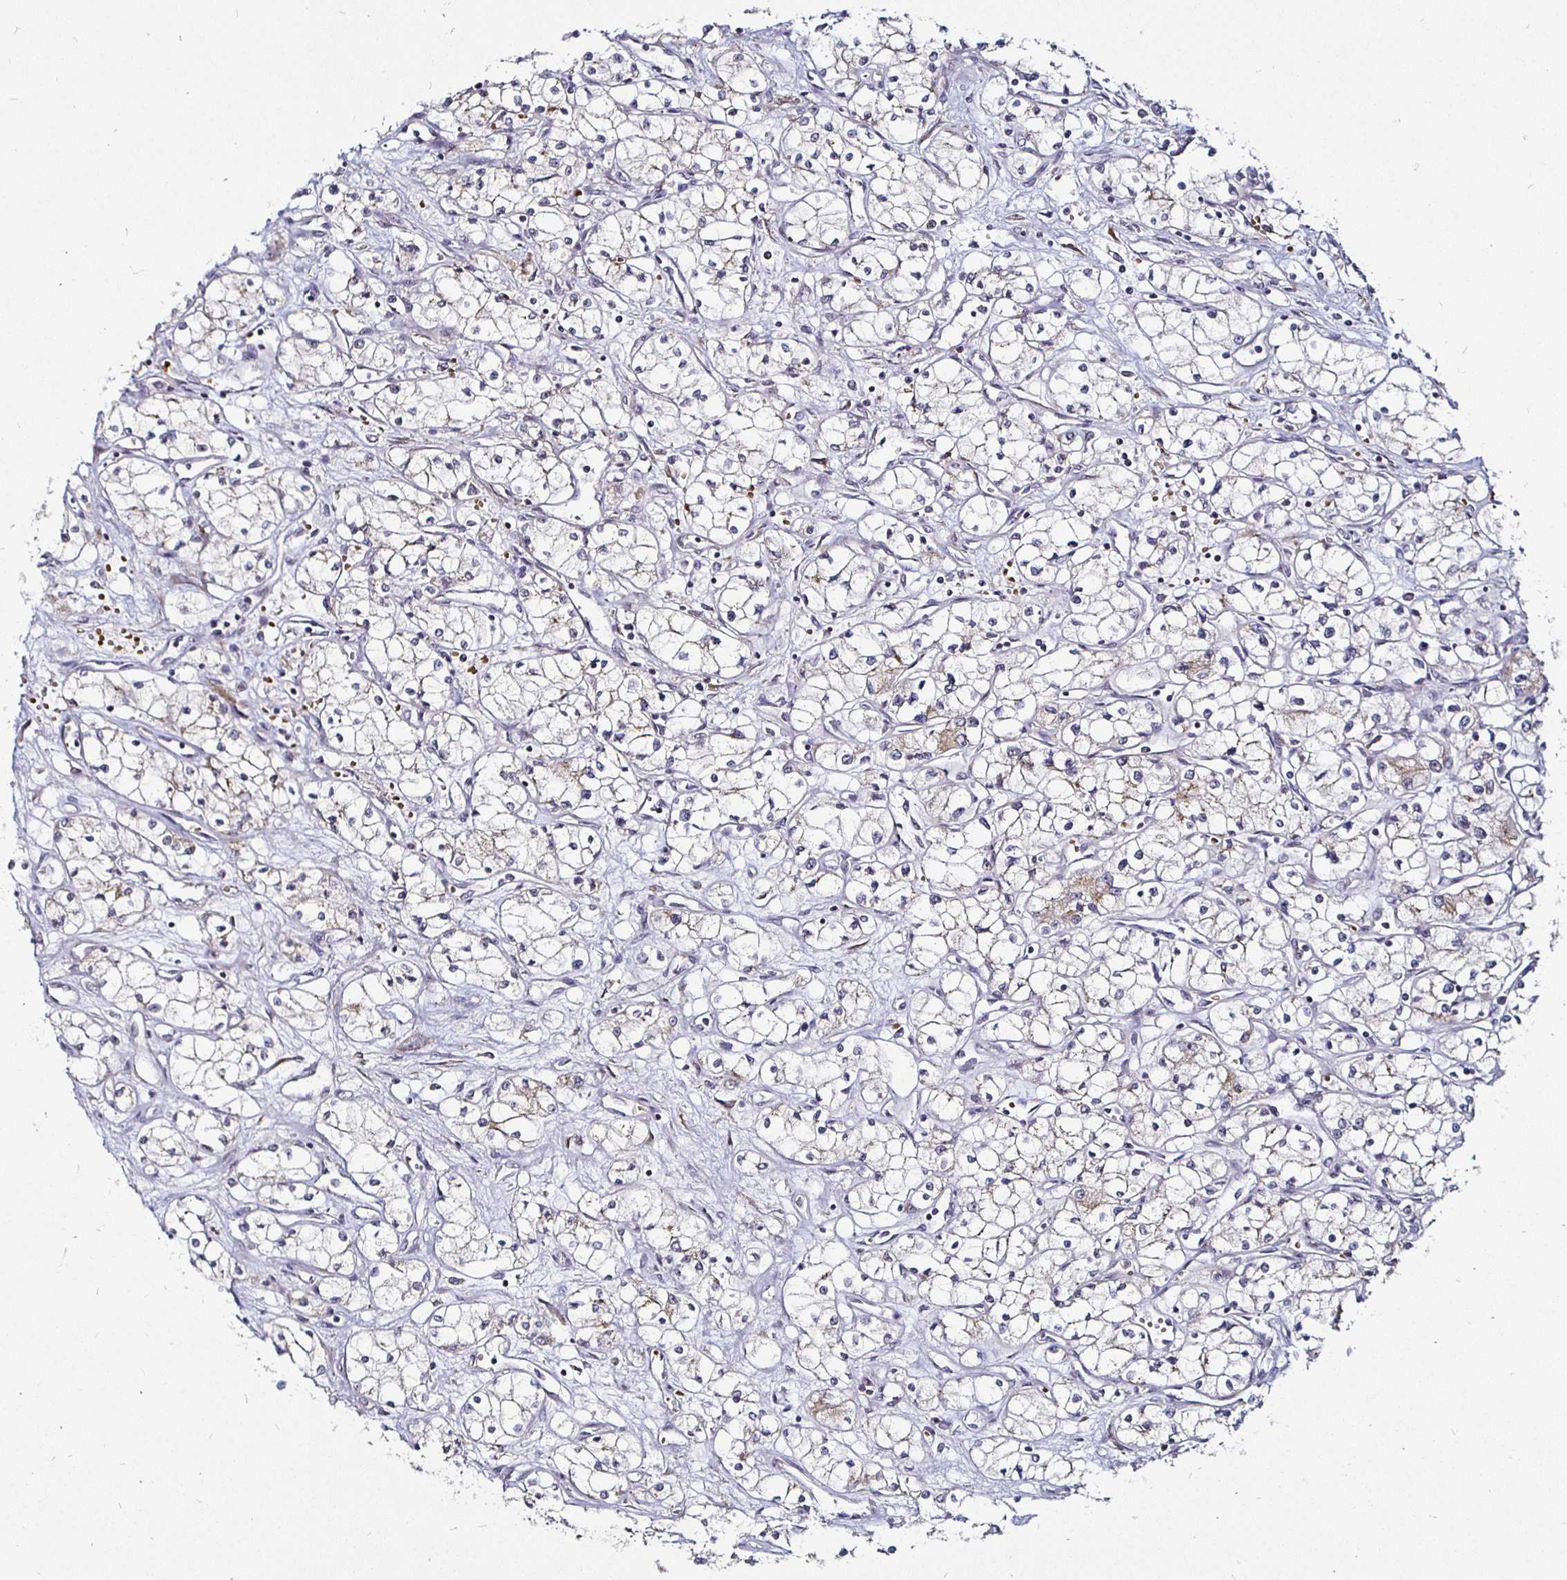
{"staining": {"intensity": "negative", "quantity": "none", "location": "none"}, "tissue": "renal cancer", "cell_type": "Tumor cells", "image_type": "cancer", "snomed": [{"axis": "morphology", "description": "Normal tissue, NOS"}, {"axis": "morphology", "description": "Adenocarcinoma, NOS"}, {"axis": "topography", "description": "Kidney"}], "caption": "The immunohistochemistry image has no significant staining in tumor cells of renal cancer (adenocarcinoma) tissue.", "gene": "ATG3", "patient": {"sex": "male", "age": 59}}